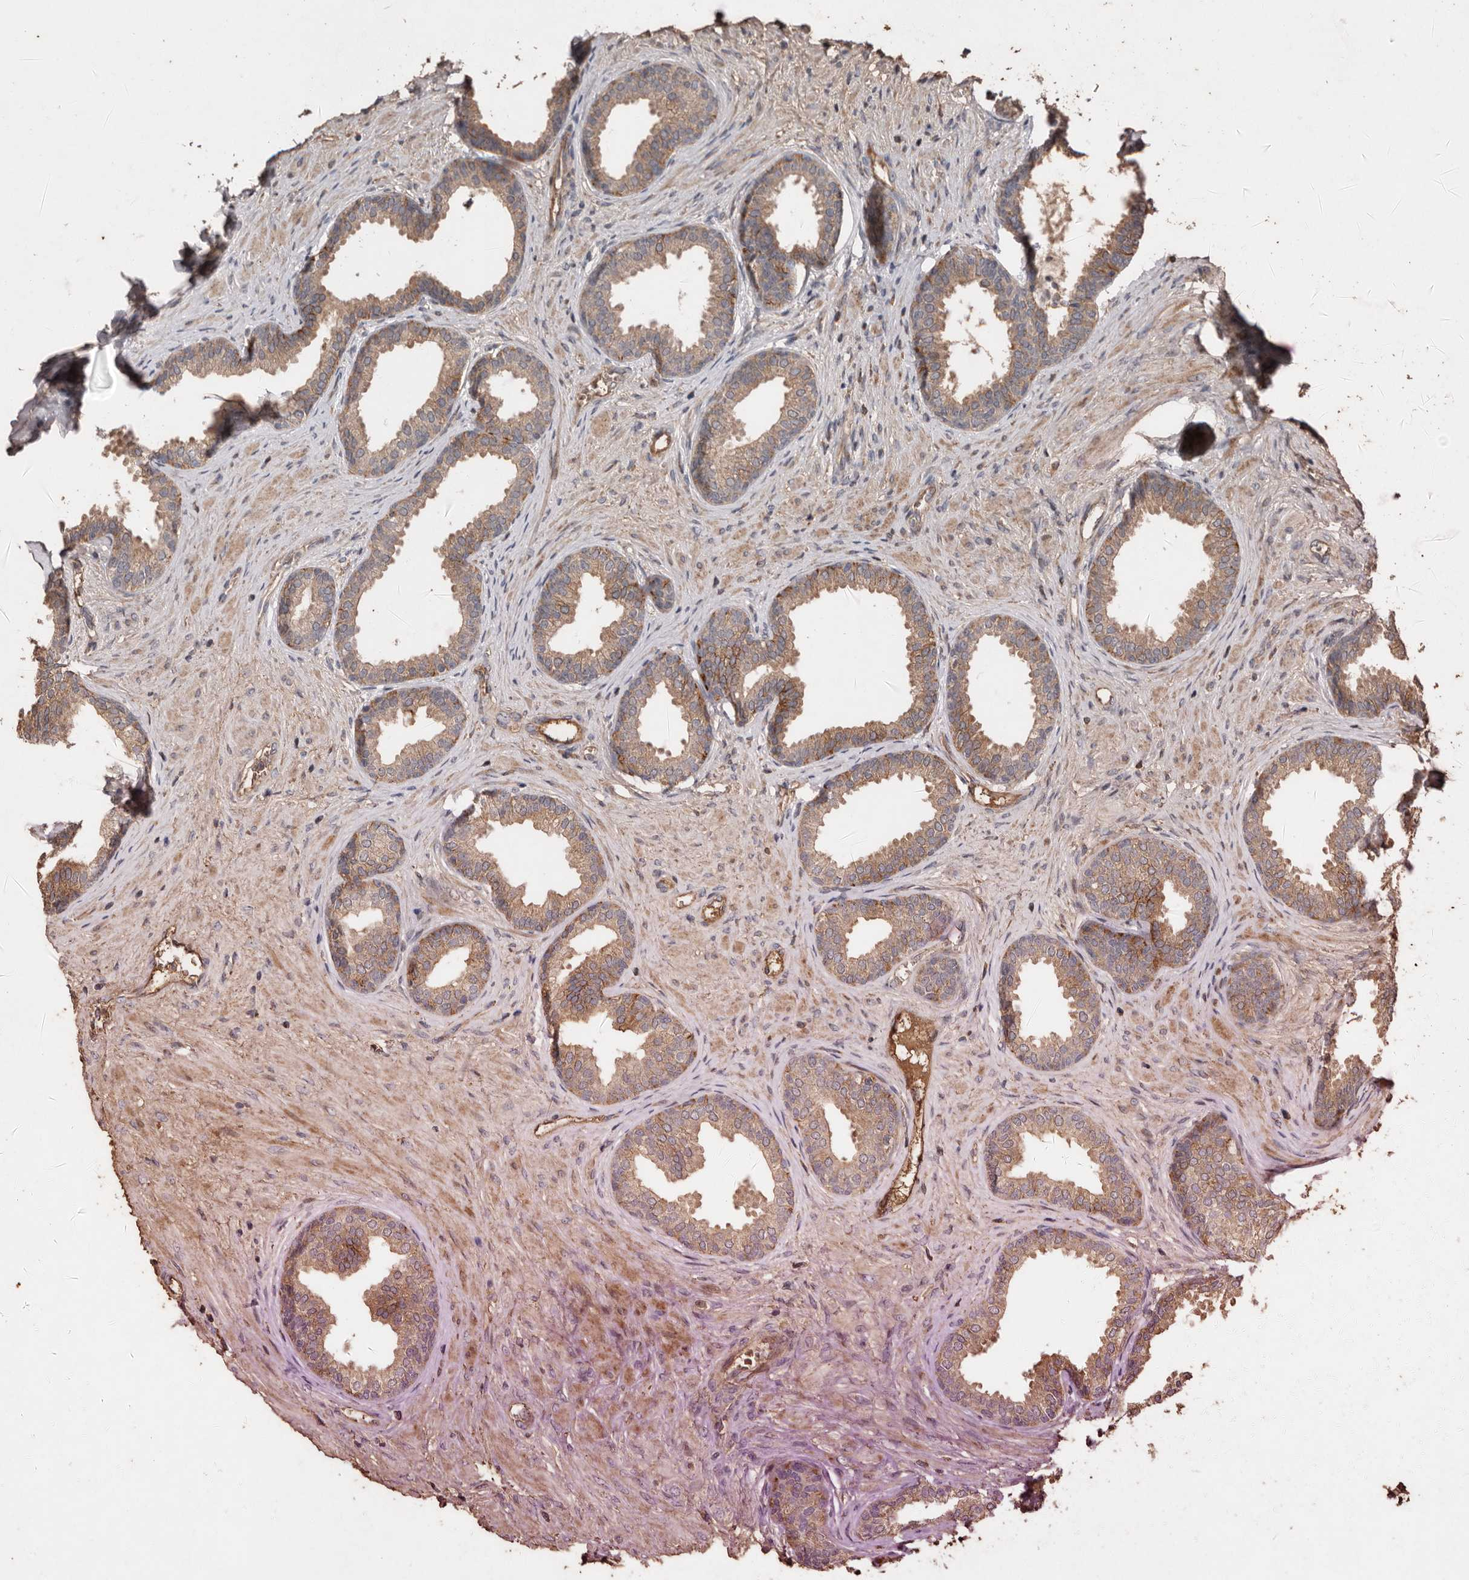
{"staining": {"intensity": "moderate", "quantity": ">75%", "location": "cytoplasmic/membranous"}, "tissue": "prostate", "cell_type": "Glandular cells", "image_type": "normal", "snomed": [{"axis": "morphology", "description": "Normal tissue, NOS"}, {"axis": "topography", "description": "Prostate"}], "caption": "Human prostate stained for a protein (brown) demonstrates moderate cytoplasmic/membranous positive positivity in about >75% of glandular cells.", "gene": "RANBP17", "patient": {"sex": "male", "age": 76}}